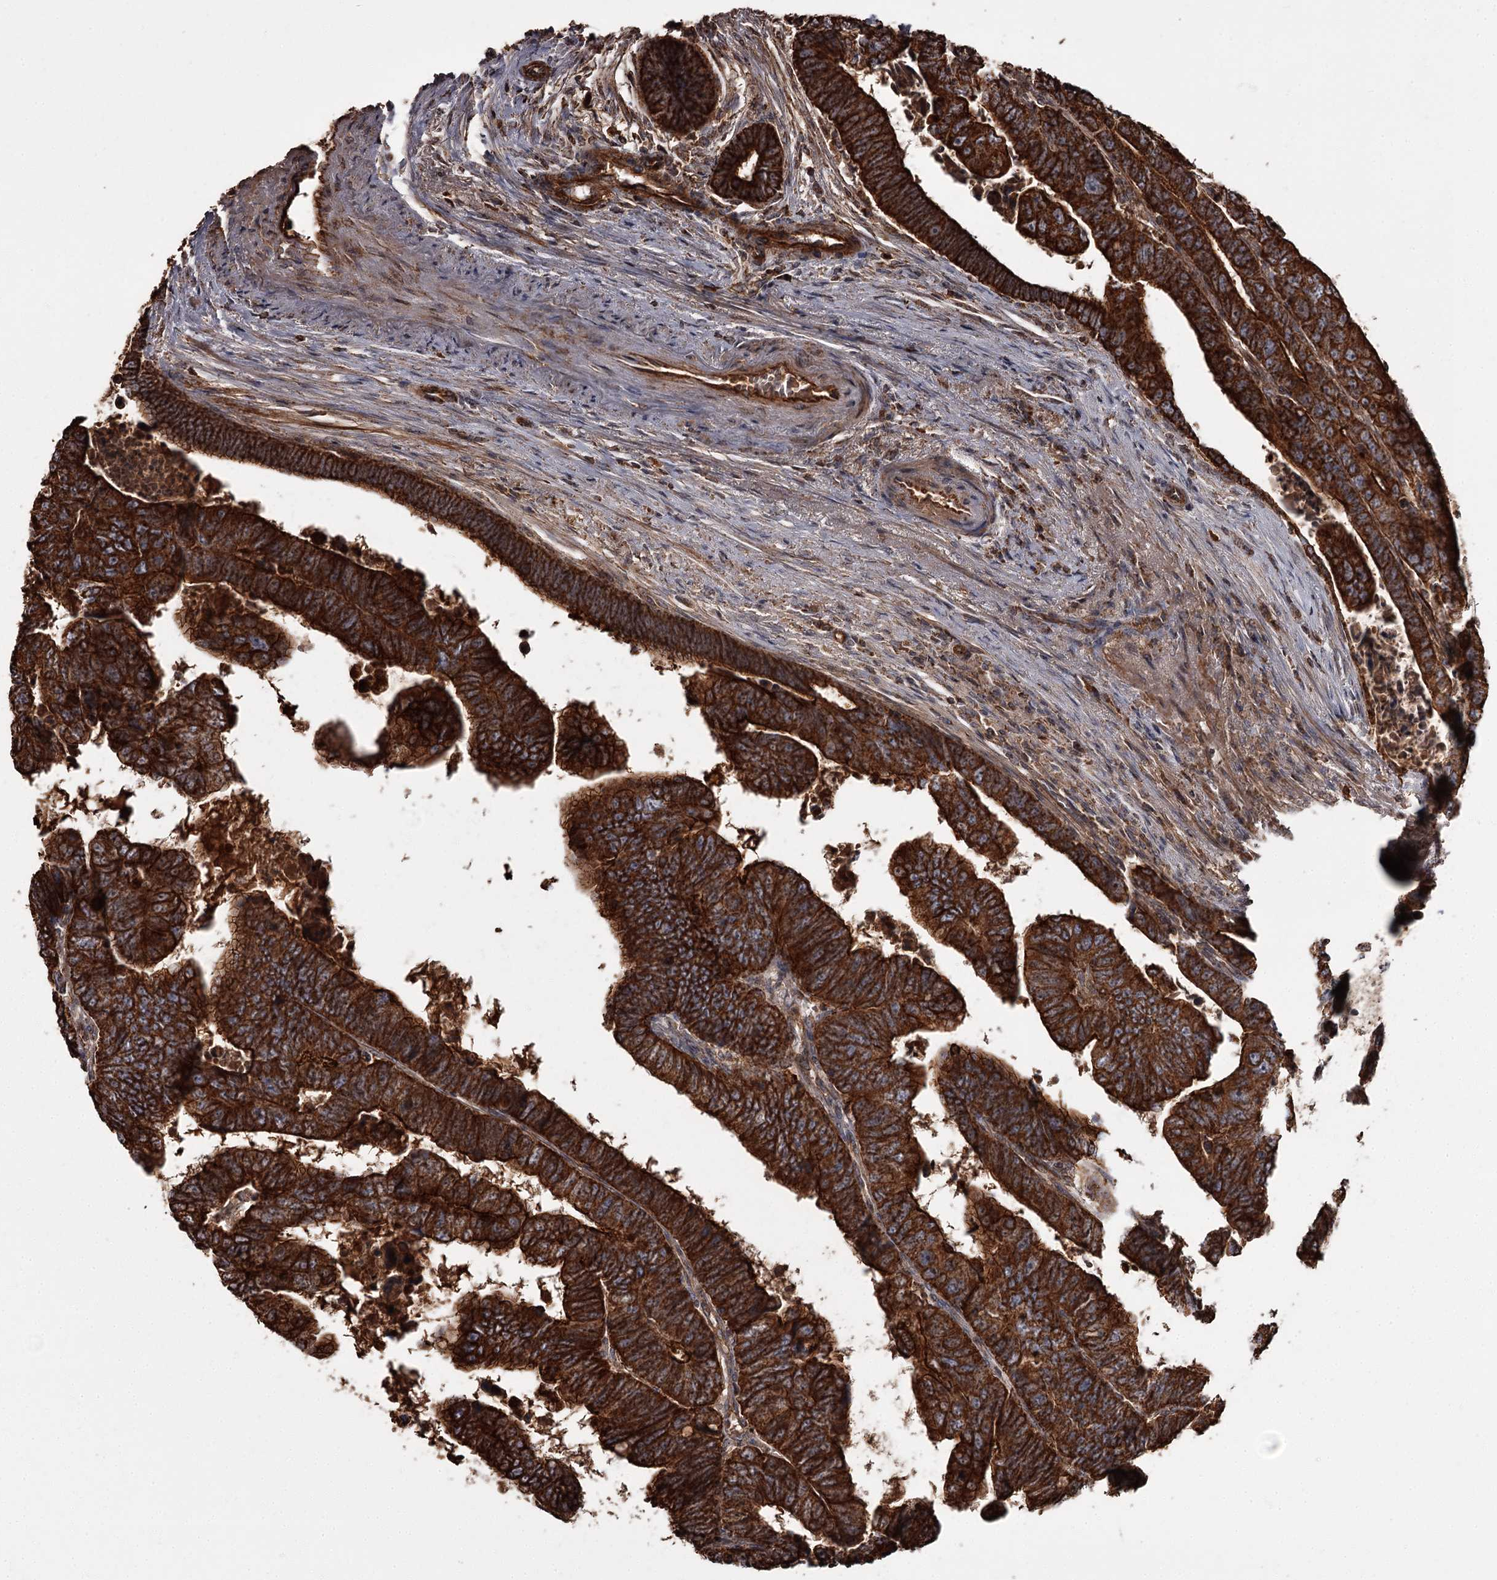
{"staining": {"intensity": "strong", "quantity": ">75%", "location": "cytoplasmic/membranous"}, "tissue": "colorectal cancer", "cell_type": "Tumor cells", "image_type": "cancer", "snomed": [{"axis": "morphology", "description": "Normal tissue, NOS"}, {"axis": "morphology", "description": "Adenocarcinoma, NOS"}, {"axis": "topography", "description": "Rectum"}], "caption": "Immunohistochemistry (IHC) micrograph of neoplastic tissue: human colorectal adenocarcinoma stained using immunohistochemistry (IHC) demonstrates high levels of strong protein expression localized specifically in the cytoplasmic/membranous of tumor cells, appearing as a cytoplasmic/membranous brown color.", "gene": "THAP9", "patient": {"sex": "female", "age": 65}}